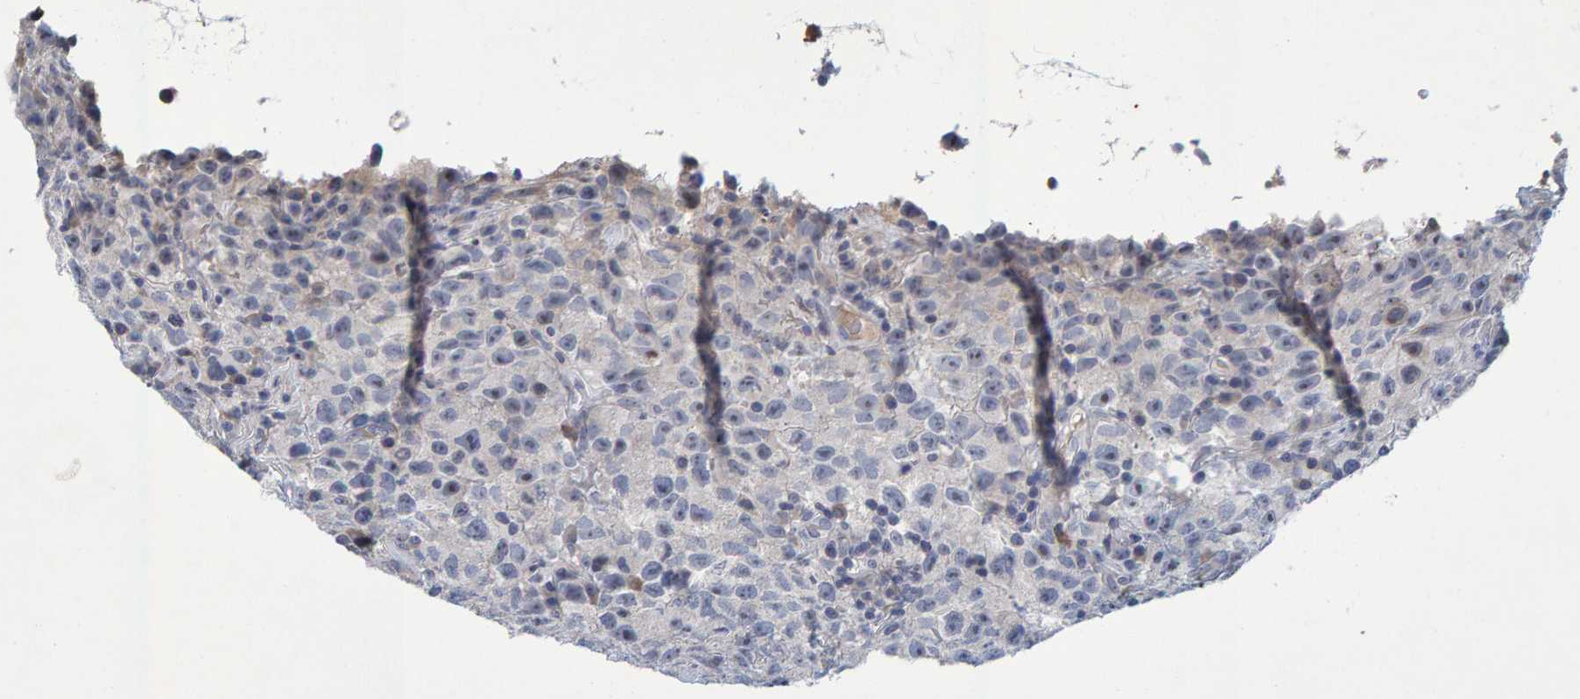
{"staining": {"intensity": "negative", "quantity": "none", "location": "none"}, "tissue": "testis cancer", "cell_type": "Tumor cells", "image_type": "cancer", "snomed": [{"axis": "morphology", "description": "Seminoma, NOS"}, {"axis": "topography", "description": "Testis"}], "caption": "Immunohistochemical staining of human testis cancer reveals no significant positivity in tumor cells.", "gene": "ZNF77", "patient": {"sex": "male", "age": 22}}